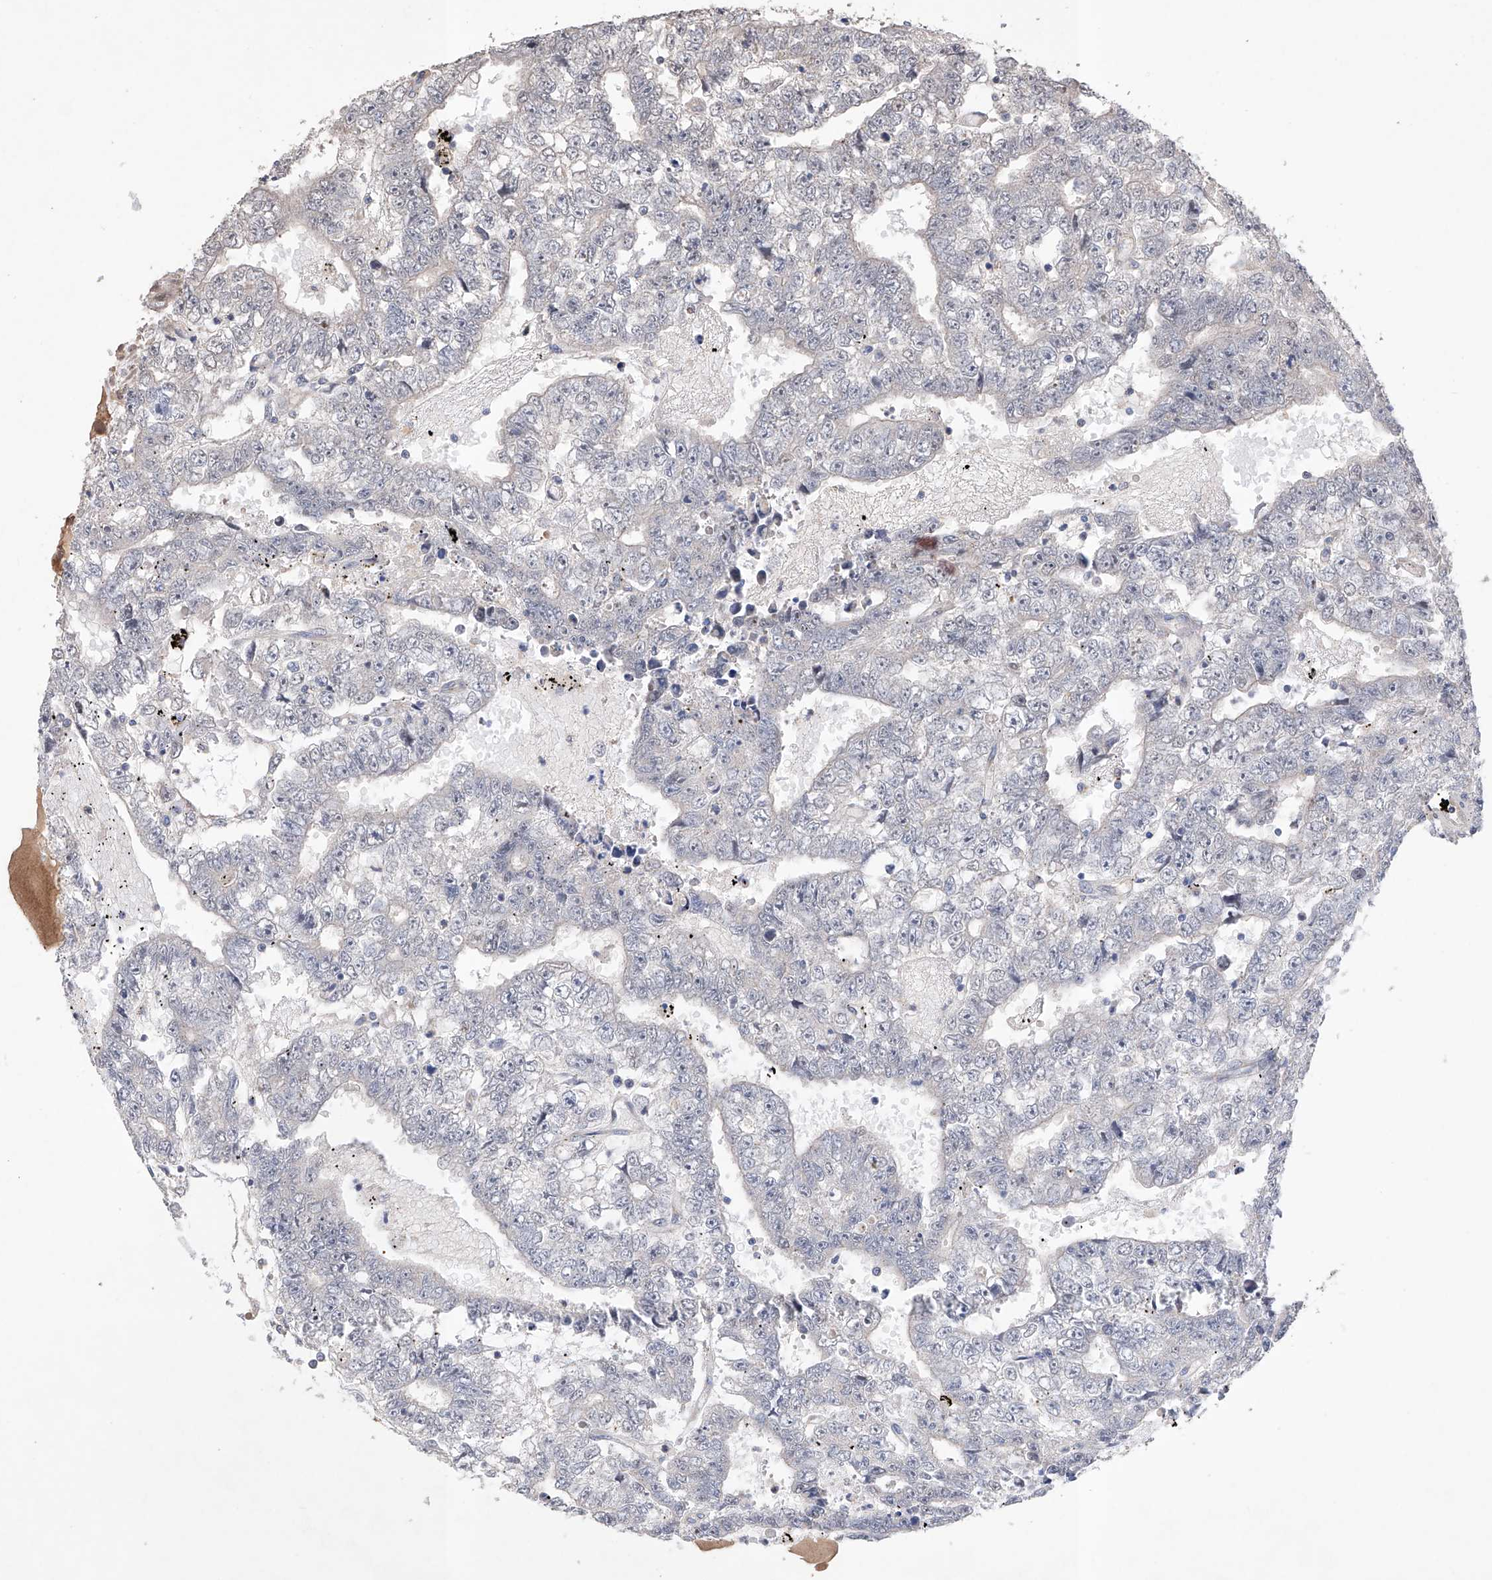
{"staining": {"intensity": "negative", "quantity": "none", "location": "none"}, "tissue": "testis cancer", "cell_type": "Tumor cells", "image_type": "cancer", "snomed": [{"axis": "morphology", "description": "Carcinoma, Embryonal, NOS"}, {"axis": "topography", "description": "Testis"}], "caption": "This is an immunohistochemistry (IHC) histopathology image of human testis cancer (embryonal carcinoma). There is no expression in tumor cells.", "gene": "AFG1L", "patient": {"sex": "male", "age": 25}}